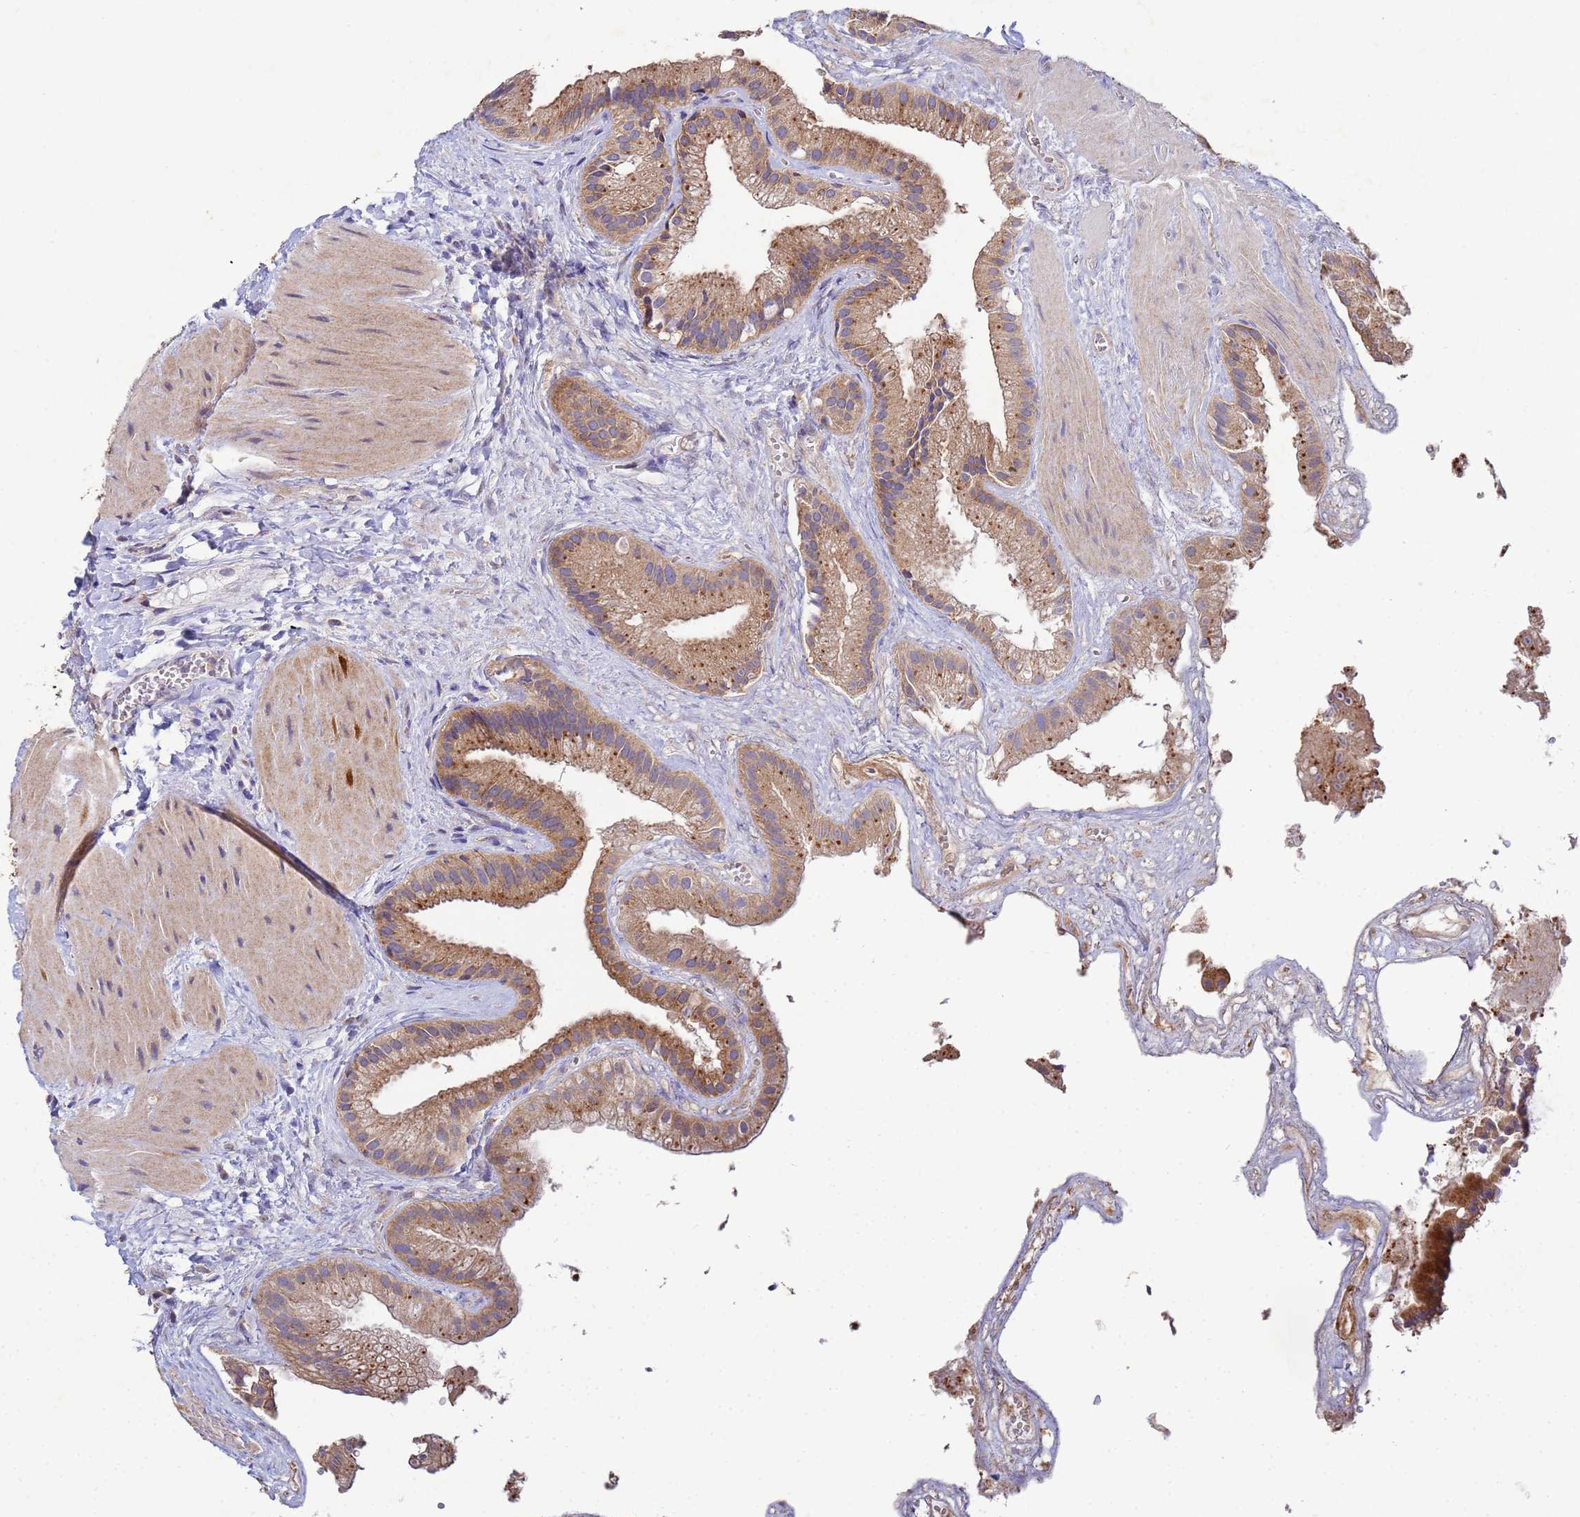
{"staining": {"intensity": "moderate", "quantity": ">75%", "location": "cytoplasmic/membranous"}, "tissue": "gallbladder", "cell_type": "Glandular cells", "image_type": "normal", "snomed": [{"axis": "morphology", "description": "Normal tissue, NOS"}, {"axis": "topography", "description": "Gallbladder"}], "caption": "Approximately >75% of glandular cells in unremarkable human gallbladder exhibit moderate cytoplasmic/membranous protein staining as visualized by brown immunohistochemical staining.", "gene": "CDC34", "patient": {"sex": "male", "age": 55}}